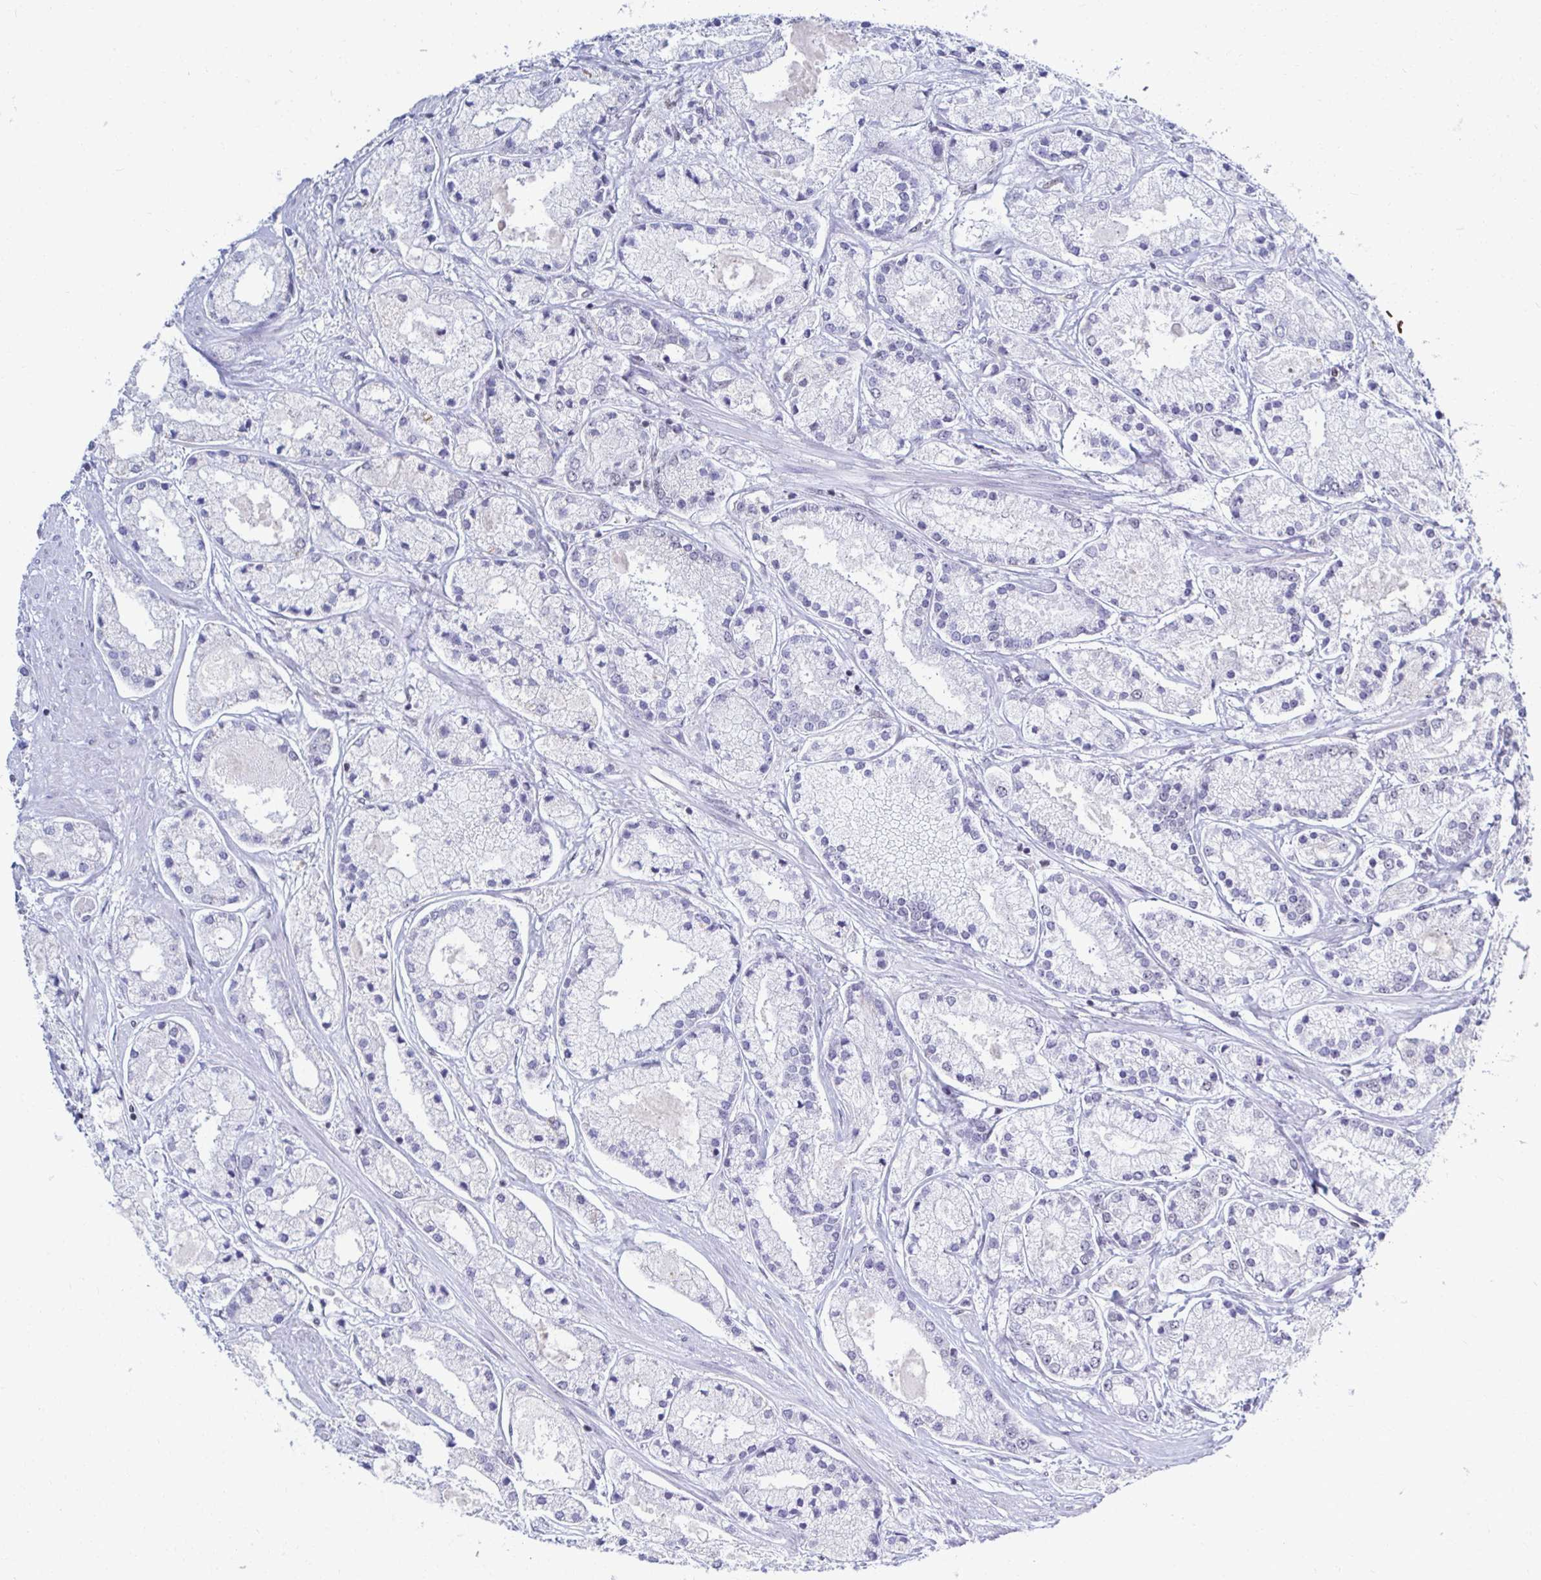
{"staining": {"intensity": "negative", "quantity": "none", "location": "none"}, "tissue": "prostate cancer", "cell_type": "Tumor cells", "image_type": "cancer", "snomed": [{"axis": "morphology", "description": "Adenocarcinoma, High grade"}, {"axis": "topography", "description": "Prostate"}], "caption": "Immunohistochemical staining of human prostate cancer reveals no significant expression in tumor cells. The staining is performed using DAB brown chromogen with nuclei counter-stained in using hematoxylin.", "gene": "IRF7", "patient": {"sex": "male", "age": 67}}